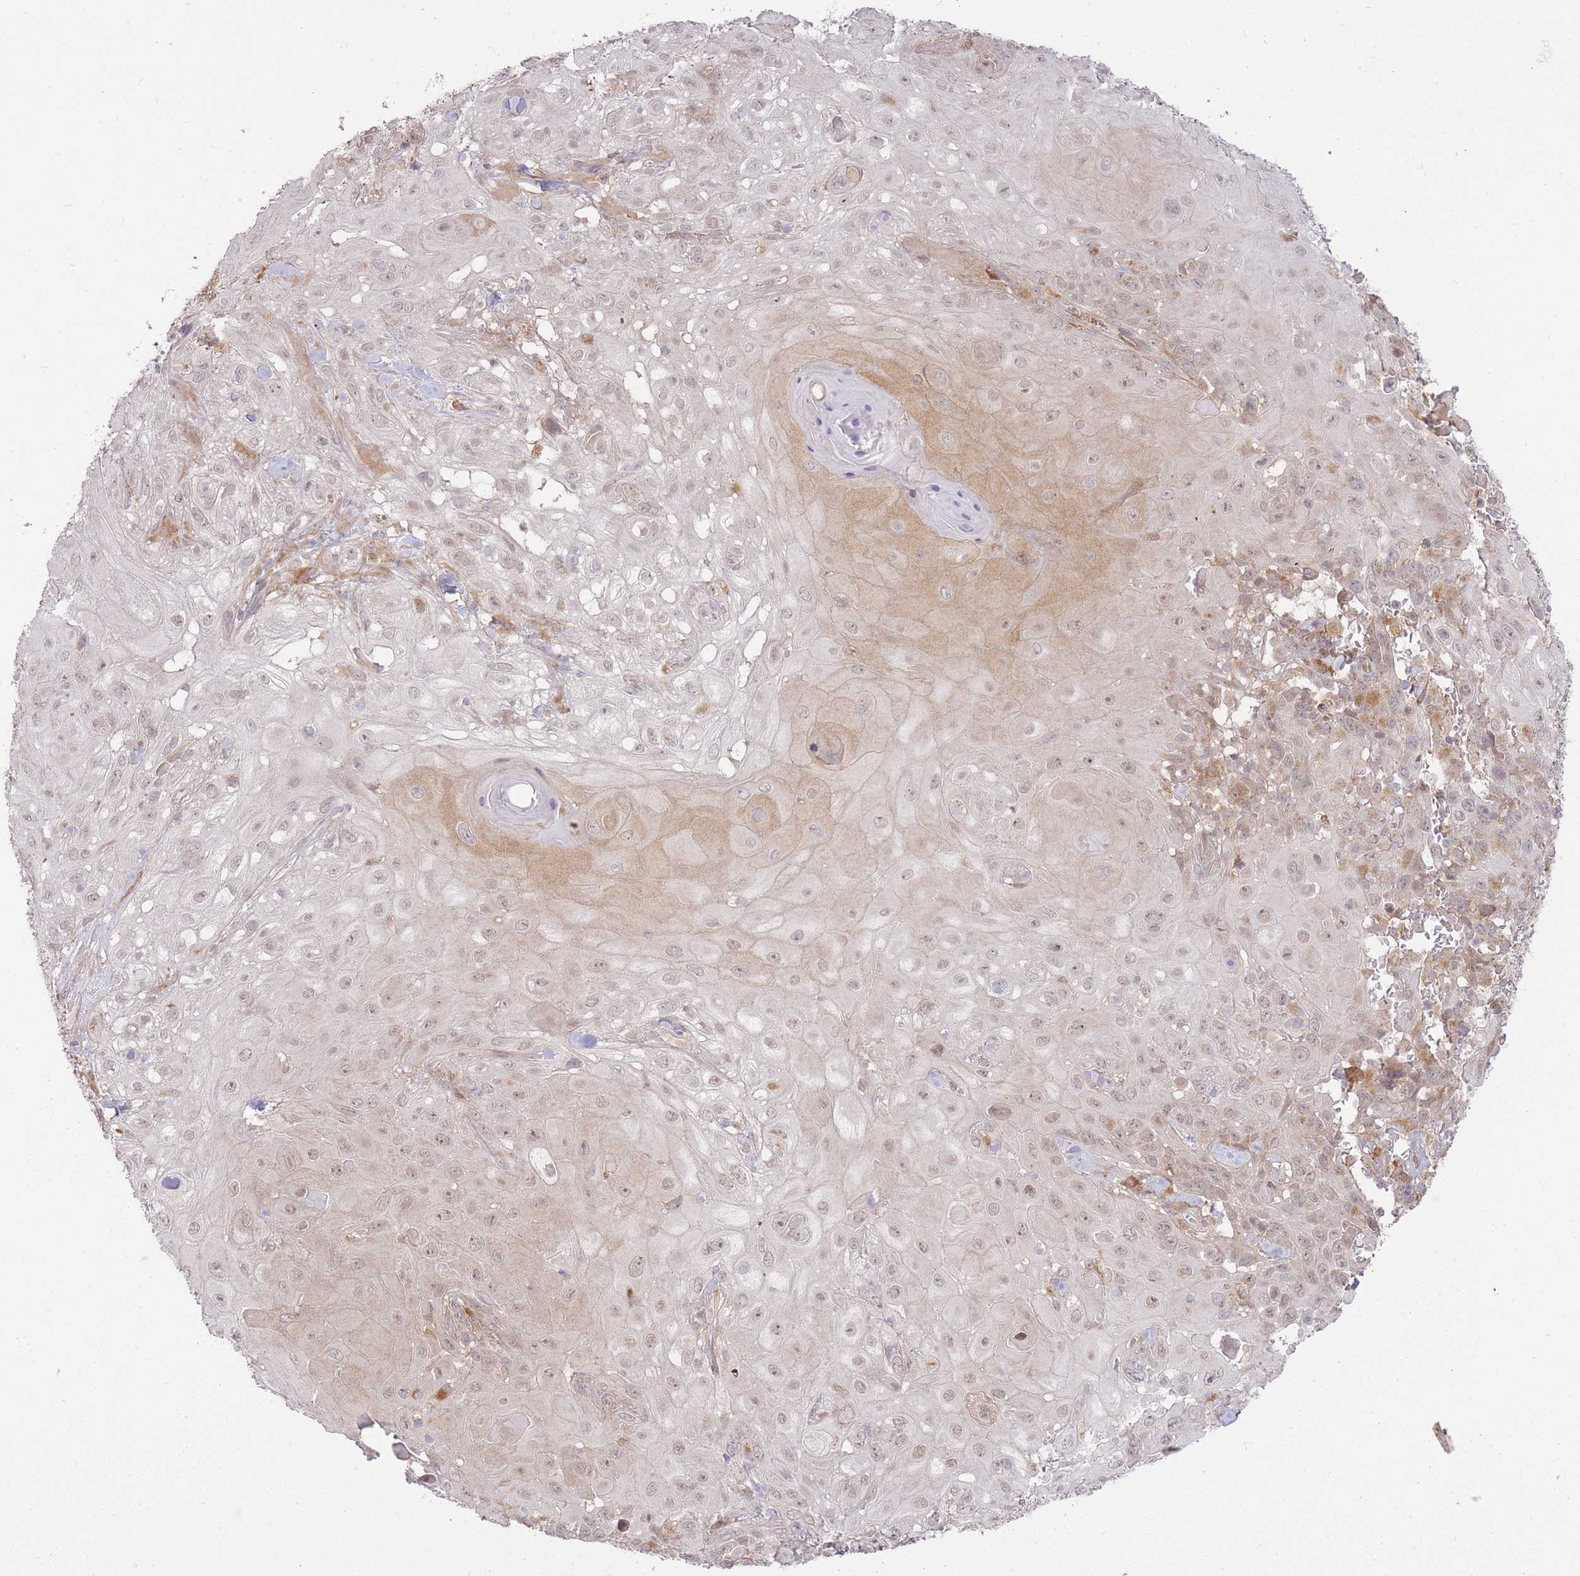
{"staining": {"intensity": "weak", "quantity": "25%-75%", "location": "cytoplasmic/membranous,nuclear"}, "tissue": "skin cancer", "cell_type": "Tumor cells", "image_type": "cancer", "snomed": [{"axis": "morphology", "description": "Normal tissue, NOS"}, {"axis": "morphology", "description": "Squamous cell carcinoma, NOS"}, {"axis": "topography", "description": "Skin"}, {"axis": "topography", "description": "Cartilage tissue"}], "caption": "The histopathology image reveals immunohistochemical staining of skin squamous cell carcinoma. There is weak cytoplasmic/membranous and nuclear positivity is present in about 25%-75% of tumor cells. (brown staining indicates protein expression, while blue staining denotes nuclei).", "gene": "ZNF391", "patient": {"sex": "female", "age": 79}}